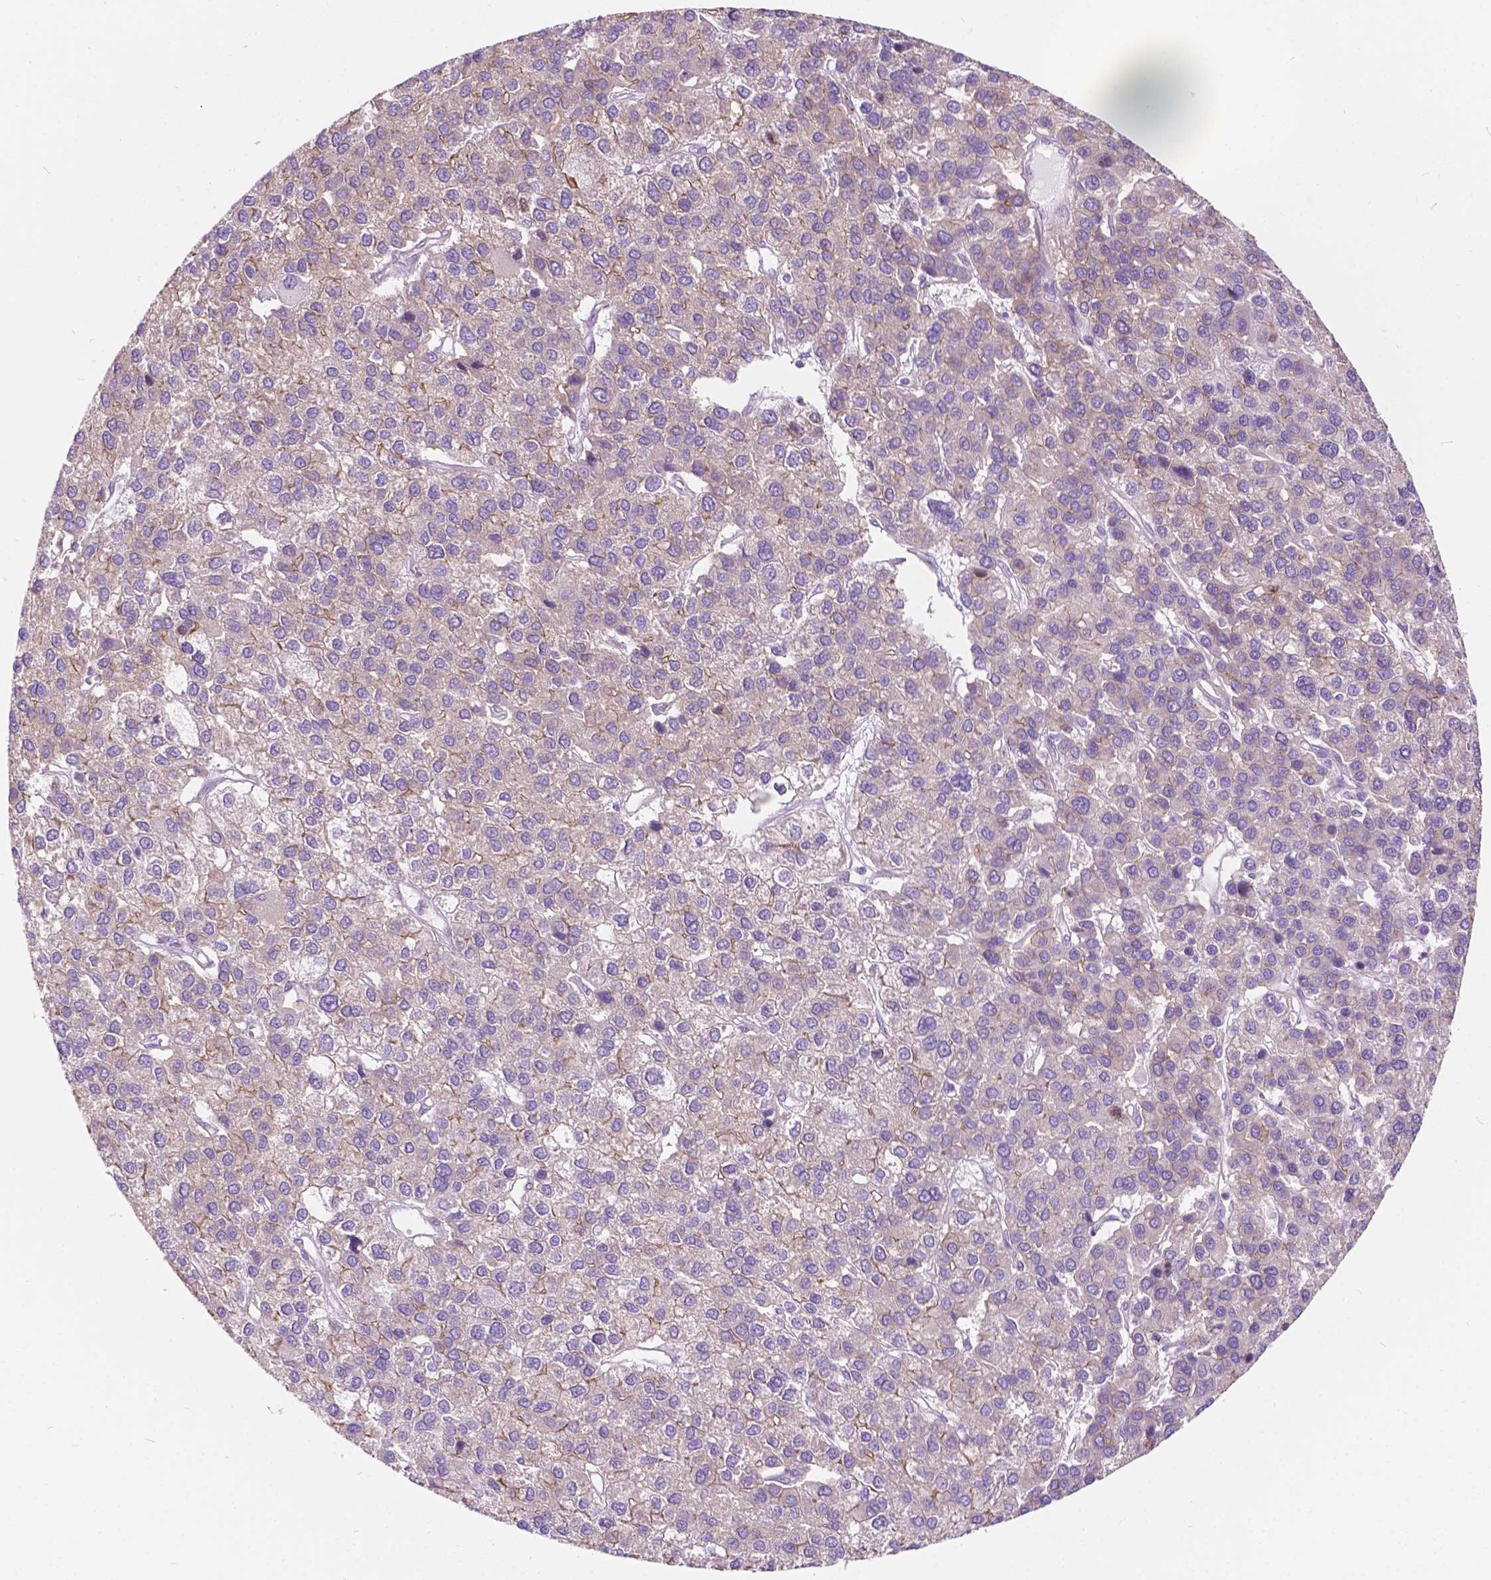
{"staining": {"intensity": "weak", "quantity": "<25%", "location": "cytoplasmic/membranous"}, "tissue": "liver cancer", "cell_type": "Tumor cells", "image_type": "cancer", "snomed": [{"axis": "morphology", "description": "Carcinoma, Hepatocellular, NOS"}, {"axis": "topography", "description": "Liver"}], "caption": "Human hepatocellular carcinoma (liver) stained for a protein using immunohistochemistry (IHC) shows no expression in tumor cells.", "gene": "NOS1AP", "patient": {"sex": "female", "age": 41}}